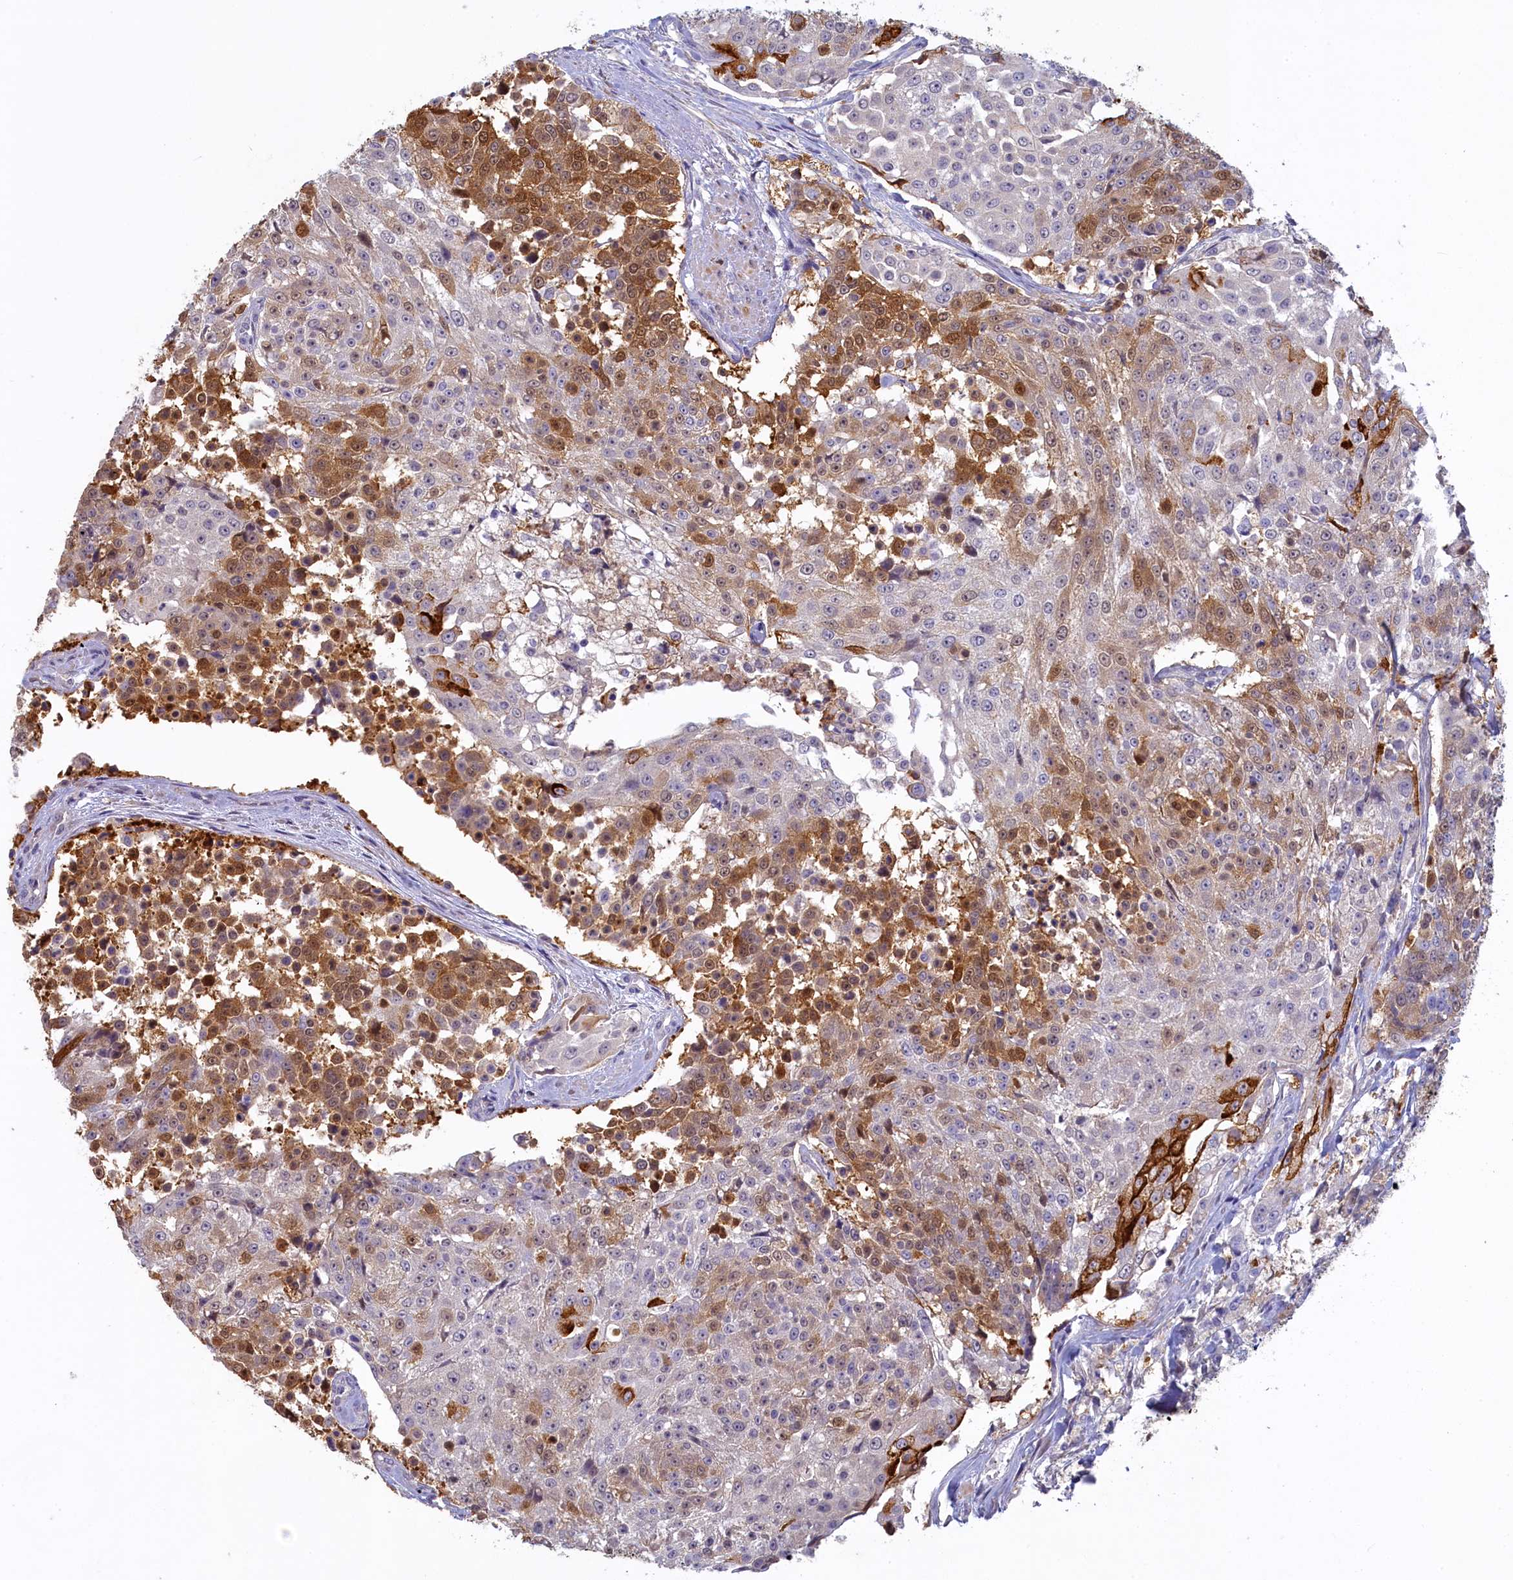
{"staining": {"intensity": "strong", "quantity": "25%-75%", "location": "cytoplasmic/membranous,nuclear"}, "tissue": "urothelial cancer", "cell_type": "Tumor cells", "image_type": "cancer", "snomed": [{"axis": "morphology", "description": "Urothelial carcinoma, High grade"}, {"axis": "topography", "description": "Urinary bladder"}], "caption": "This is a micrograph of immunohistochemistry (IHC) staining of urothelial carcinoma (high-grade), which shows strong staining in the cytoplasmic/membranous and nuclear of tumor cells.", "gene": "UCHL3", "patient": {"sex": "female", "age": 63}}